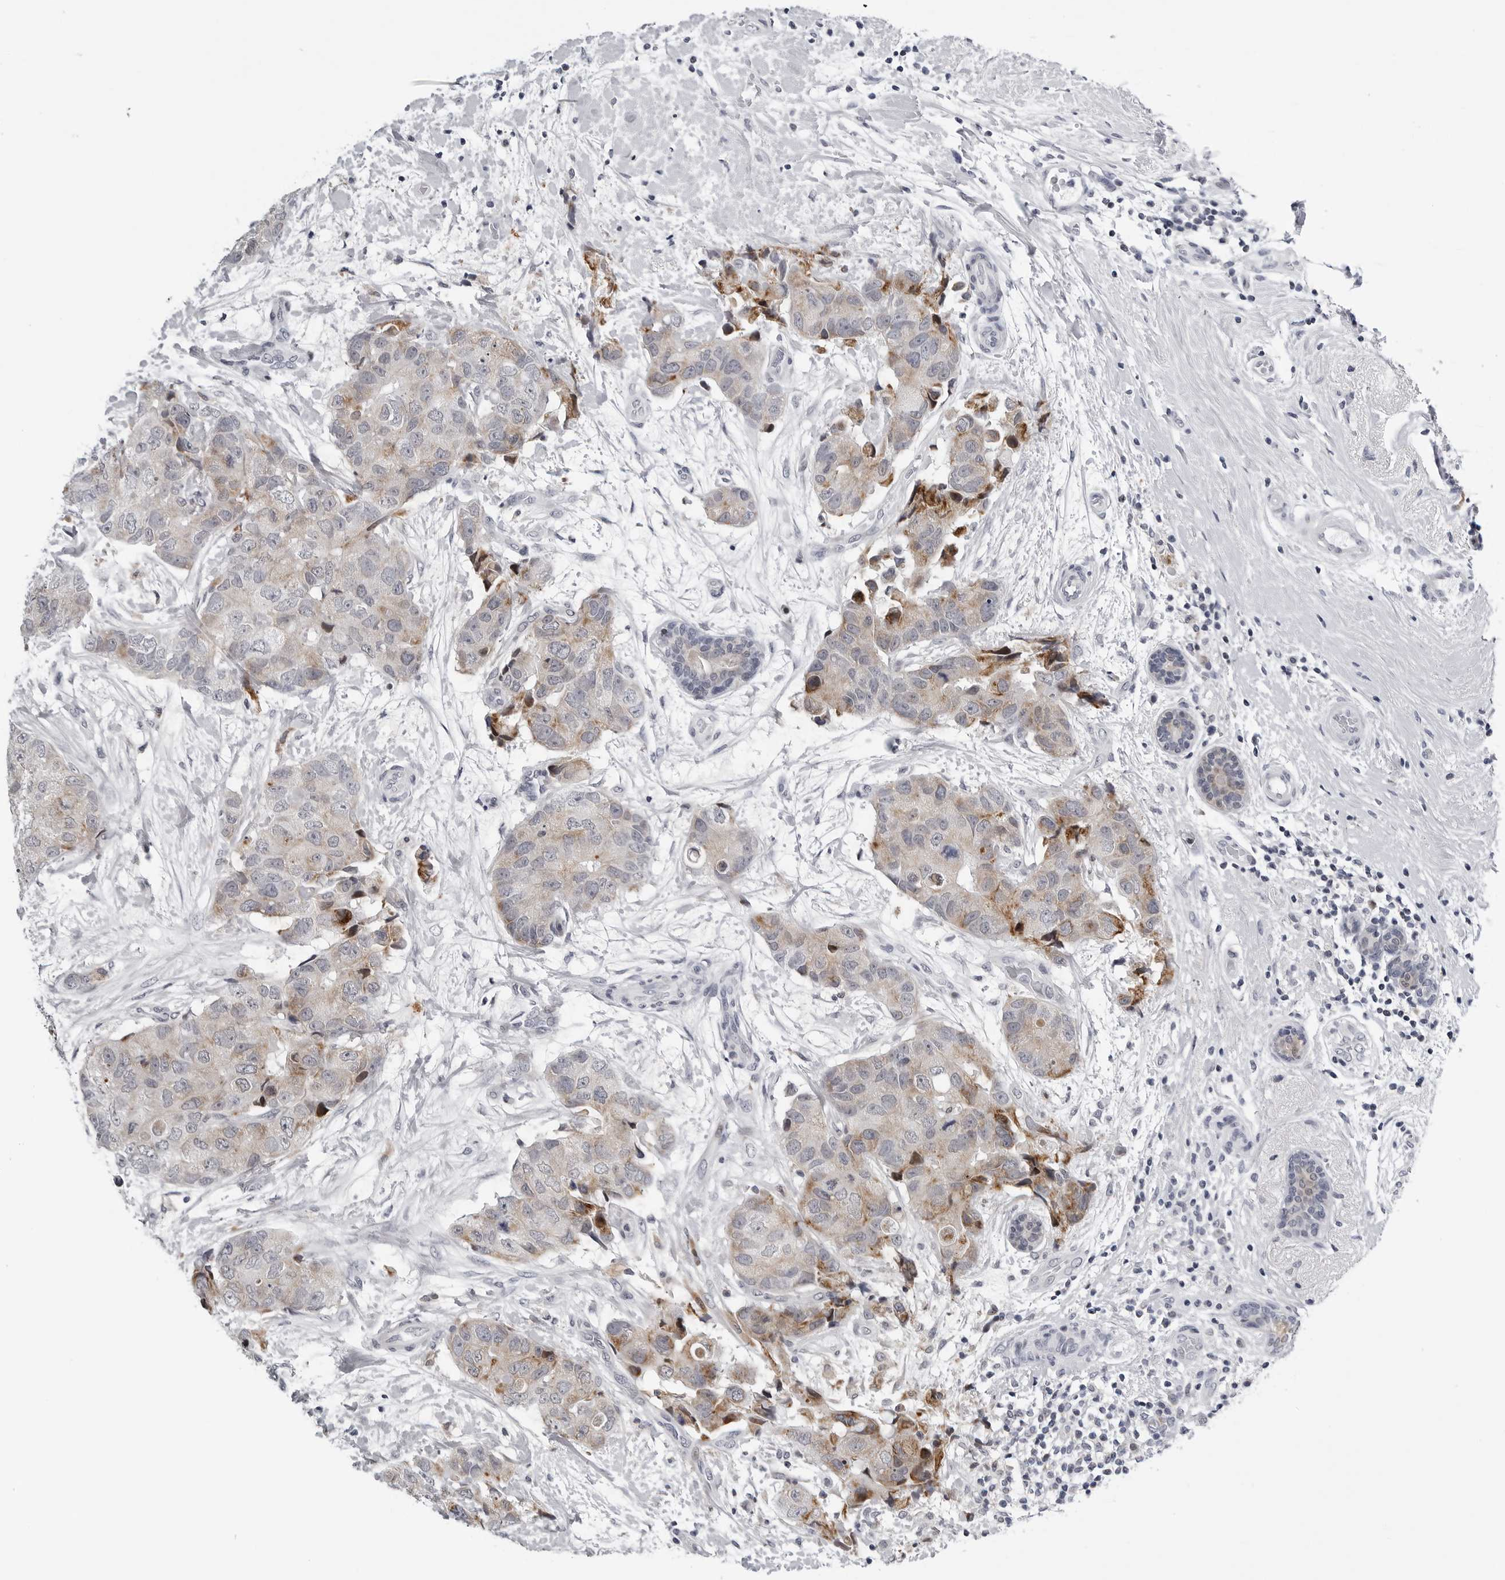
{"staining": {"intensity": "moderate", "quantity": "<25%", "location": "cytoplasmic/membranous"}, "tissue": "breast cancer", "cell_type": "Tumor cells", "image_type": "cancer", "snomed": [{"axis": "morphology", "description": "Duct carcinoma"}, {"axis": "topography", "description": "Breast"}], "caption": "Immunohistochemistry (IHC) image of neoplastic tissue: human breast cancer stained using immunohistochemistry displays low levels of moderate protein expression localized specifically in the cytoplasmic/membranous of tumor cells, appearing as a cytoplasmic/membranous brown color.", "gene": "CDK20", "patient": {"sex": "female", "age": 62}}